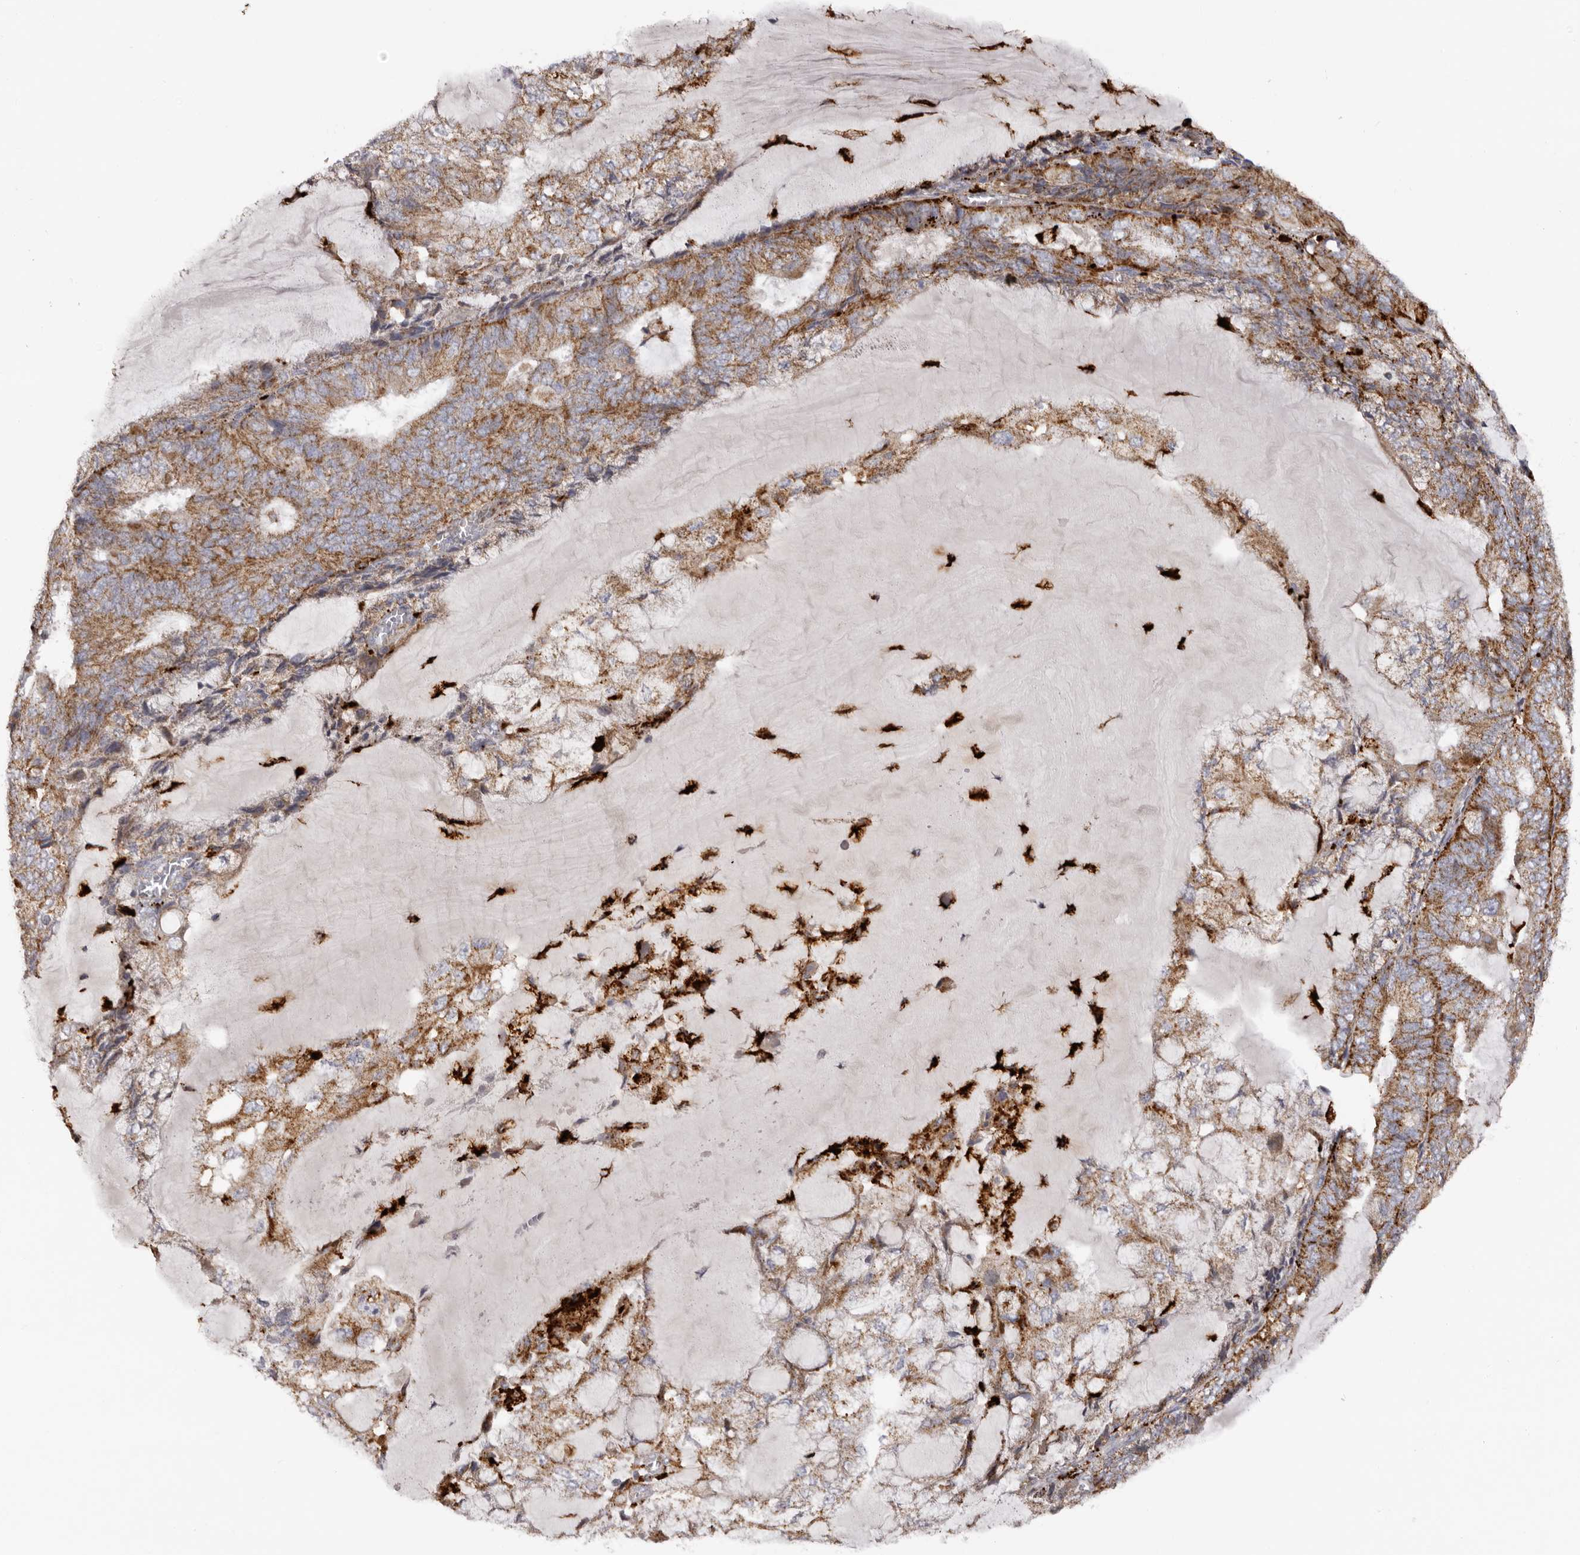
{"staining": {"intensity": "moderate", "quantity": ">75%", "location": "cytoplasmic/membranous"}, "tissue": "endometrial cancer", "cell_type": "Tumor cells", "image_type": "cancer", "snomed": [{"axis": "morphology", "description": "Adenocarcinoma, NOS"}, {"axis": "topography", "description": "Endometrium"}], "caption": "An image of endometrial cancer stained for a protein demonstrates moderate cytoplasmic/membranous brown staining in tumor cells.", "gene": "MECR", "patient": {"sex": "female", "age": 81}}